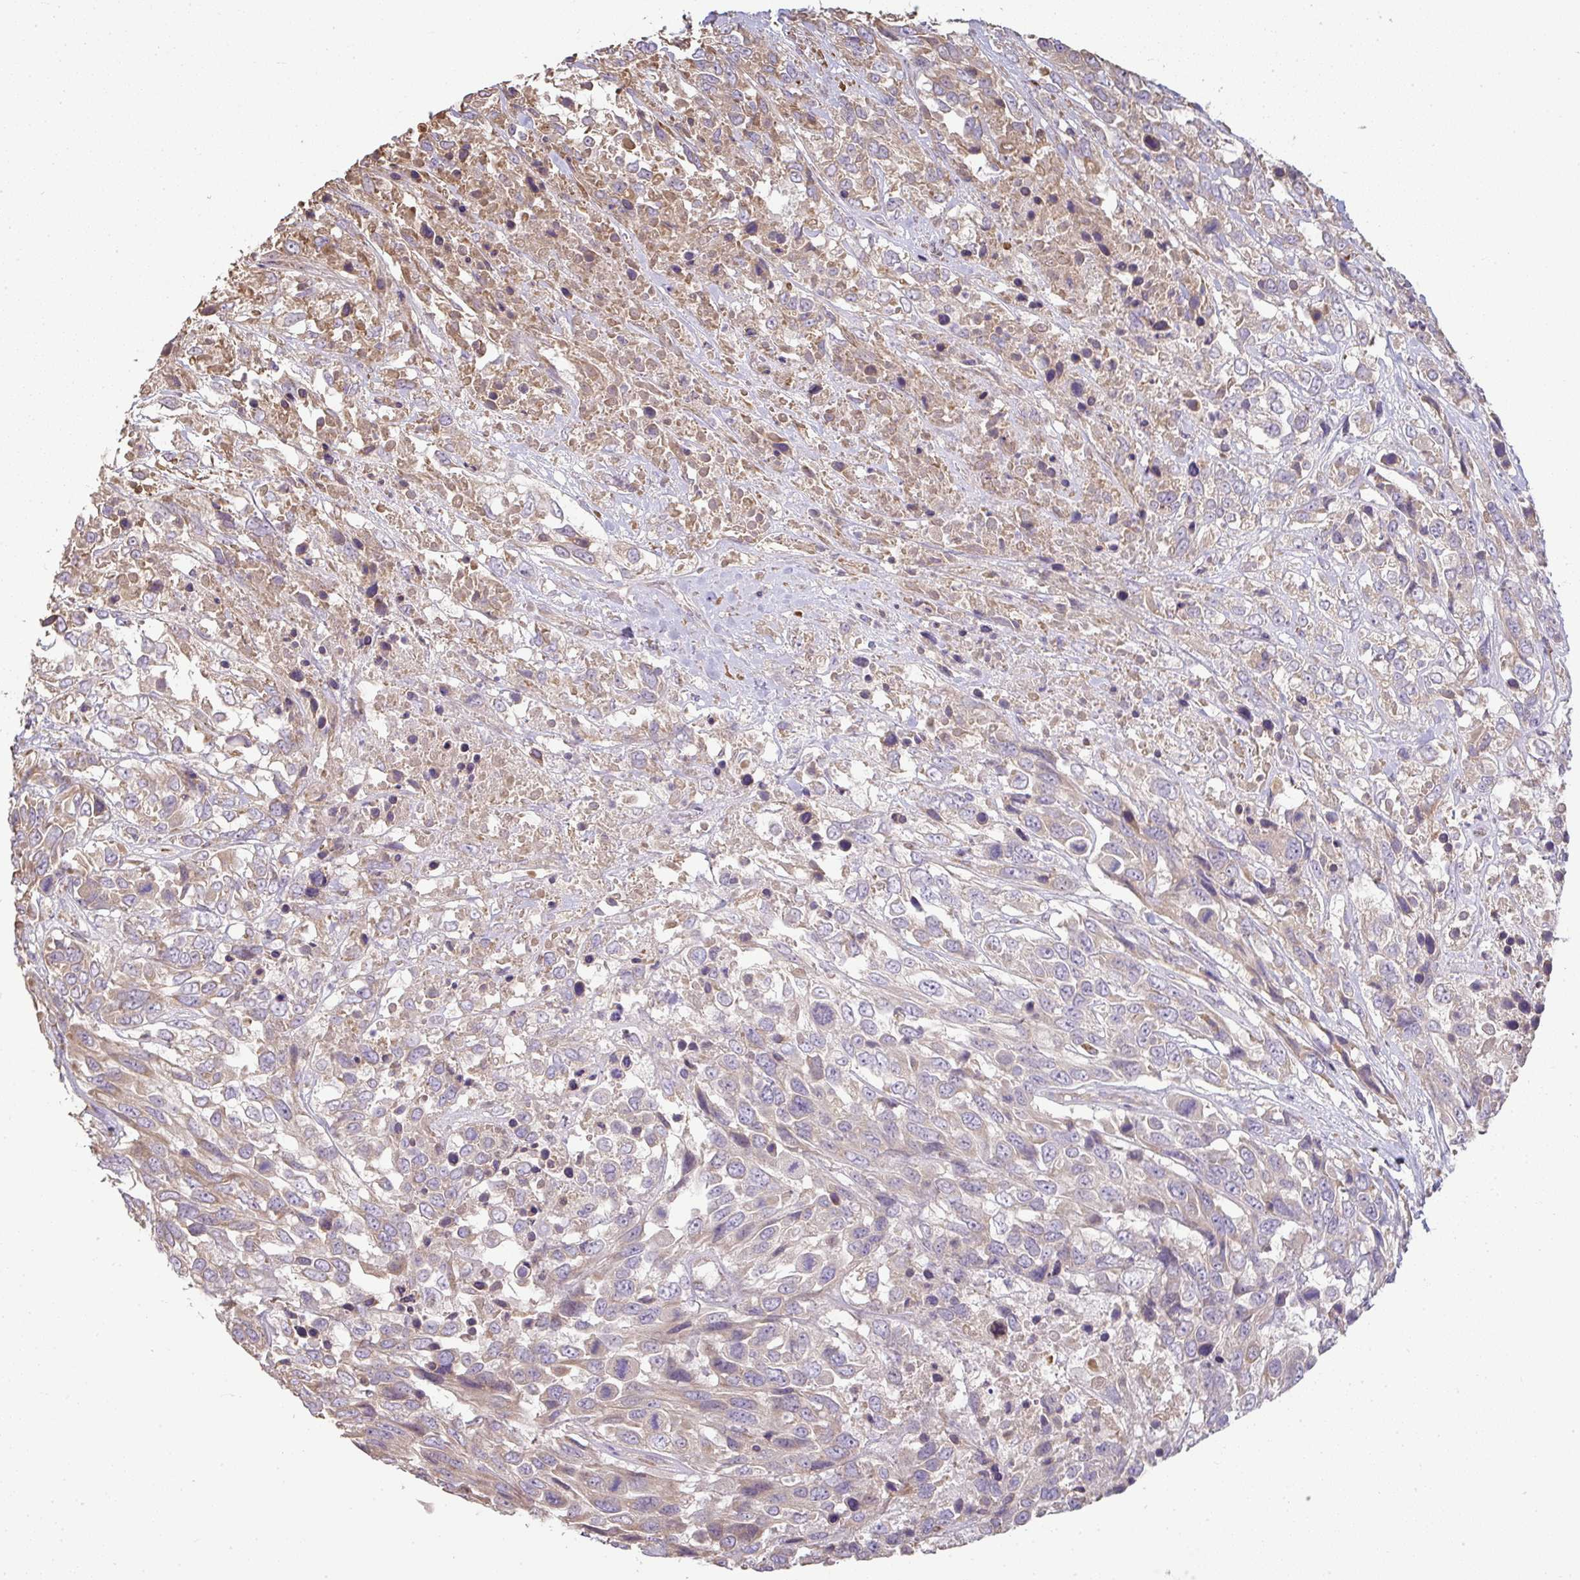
{"staining": {"intensity": "moderate", "quantity": ">75%", "location": "cytoplasmic/membranous"}, "tissue": "urothelial cancer", "cell_type": "Tumor cells", "image_type": "cancer", "snomed": [{"axis": "morphology", "description": "Urothelial carcinoma, High grade"}, {"axis": "topography", "description": "Urinary bladder"}], "caption": "This histopathology image shows immunohistochemistry (IHC) staining of urothelial cancer, with medium moderate cytoplasmic/membranous expression in about >75% of tumor cells.", "gene": "BRINP3", "patient": {"sex": "female", "age": 70}}